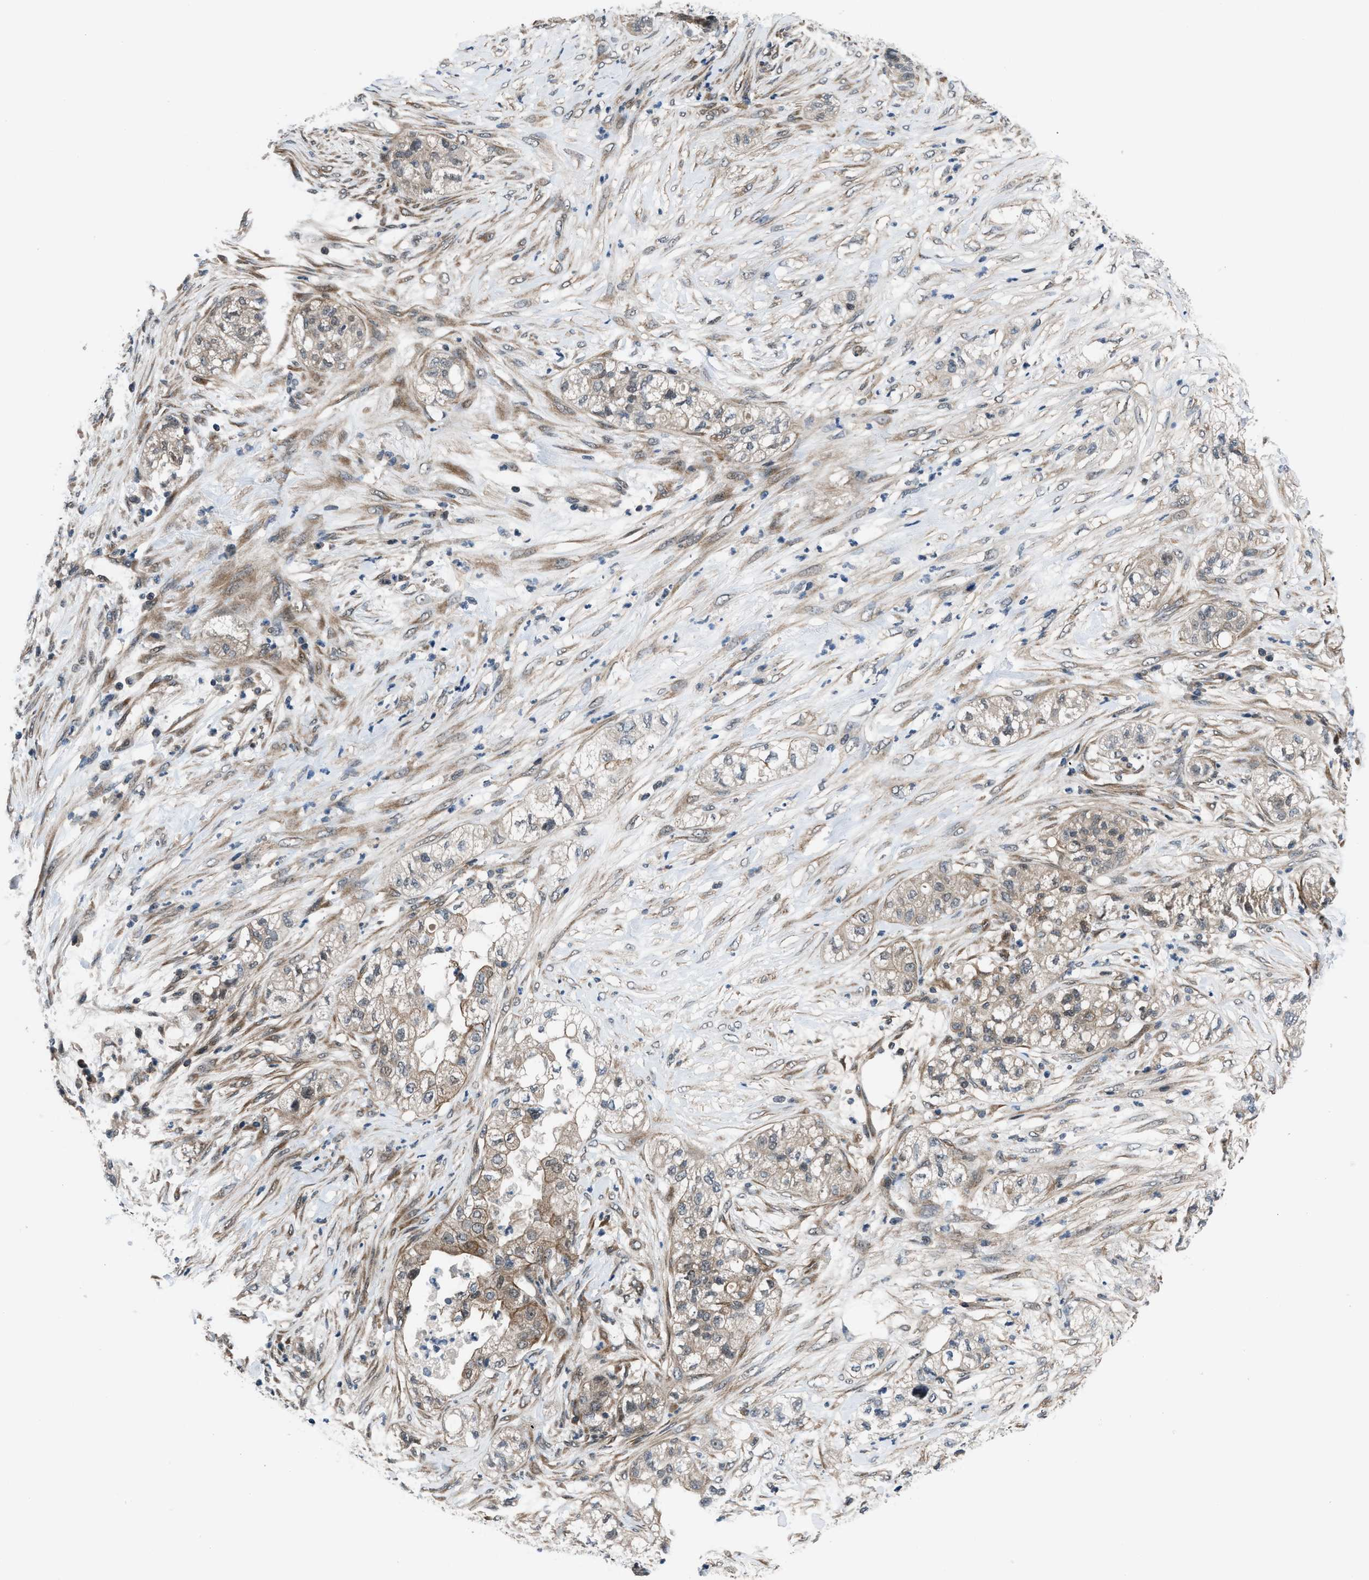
{"staining": {"intensity": "weak", "quantity": "25%-75%", "location": "cytoplasmic/membranous"}, "tissue": "pancreatic cancer", "cell_type": "Tumor cells", "image_type": "cancer", "snomed": [{"axis": "morphology", "description": "Adenocarcinoma, NOS"}, {"axis": "topography", "description": "Pancreas"}], "caption": "IHC photomicrograph of neoplastic tissue: pancreatic cancer (adenocarcinoma) stained using immunohistochemistry (IHC) exhibits low levels of weak protein expression localized specifically in the cytoplasmic/membranous of tumor cells, appearing as a cytoplasmic/membranous brown color.", "gene": "SETD5", "patient": {"sex": "female", "age": 78}}